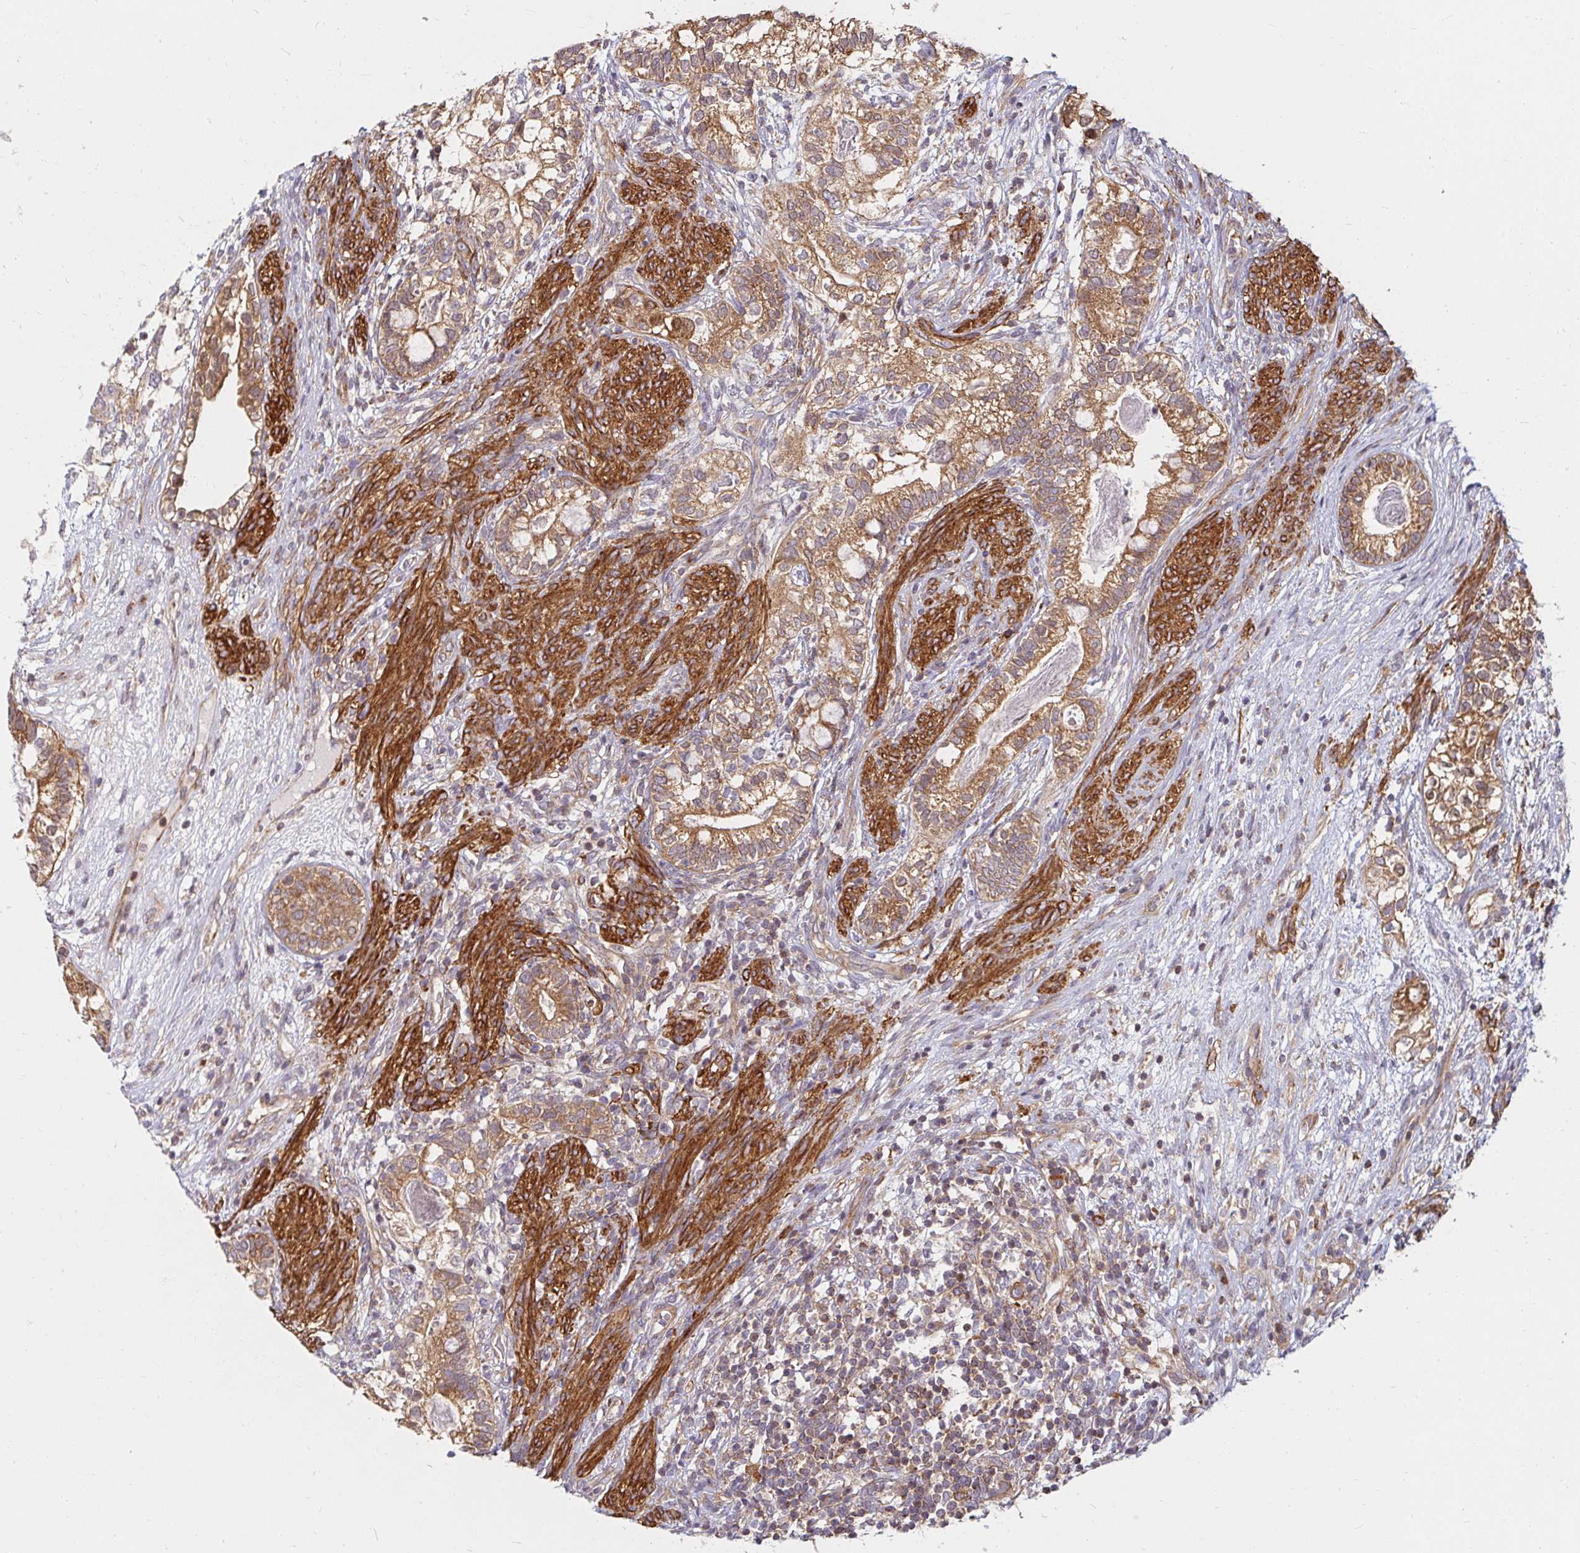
{"staining": {"intensity": "moderate", "quantity": ">75%", "location": "cytoplasmic/membranous"}, "tissue": "testis cancer", "cell_type": "Tumor cells", "image_type": "cancer", "snomed": [{"axis": "morphology", "description": "Seminoma, NOS"}, {"axis": "morphology", "description": "Carcinoma, Embryonal, NOS"}, {"axis": "topography", "description": "Testis"}], "caption": "Tumor cells show medium levels of moderate cytoplasmic/membranous positivity in approximately >75% of cells in testis cancer.", "gene": "BTF3", "patient": {"sex": "male", "age": 41}}